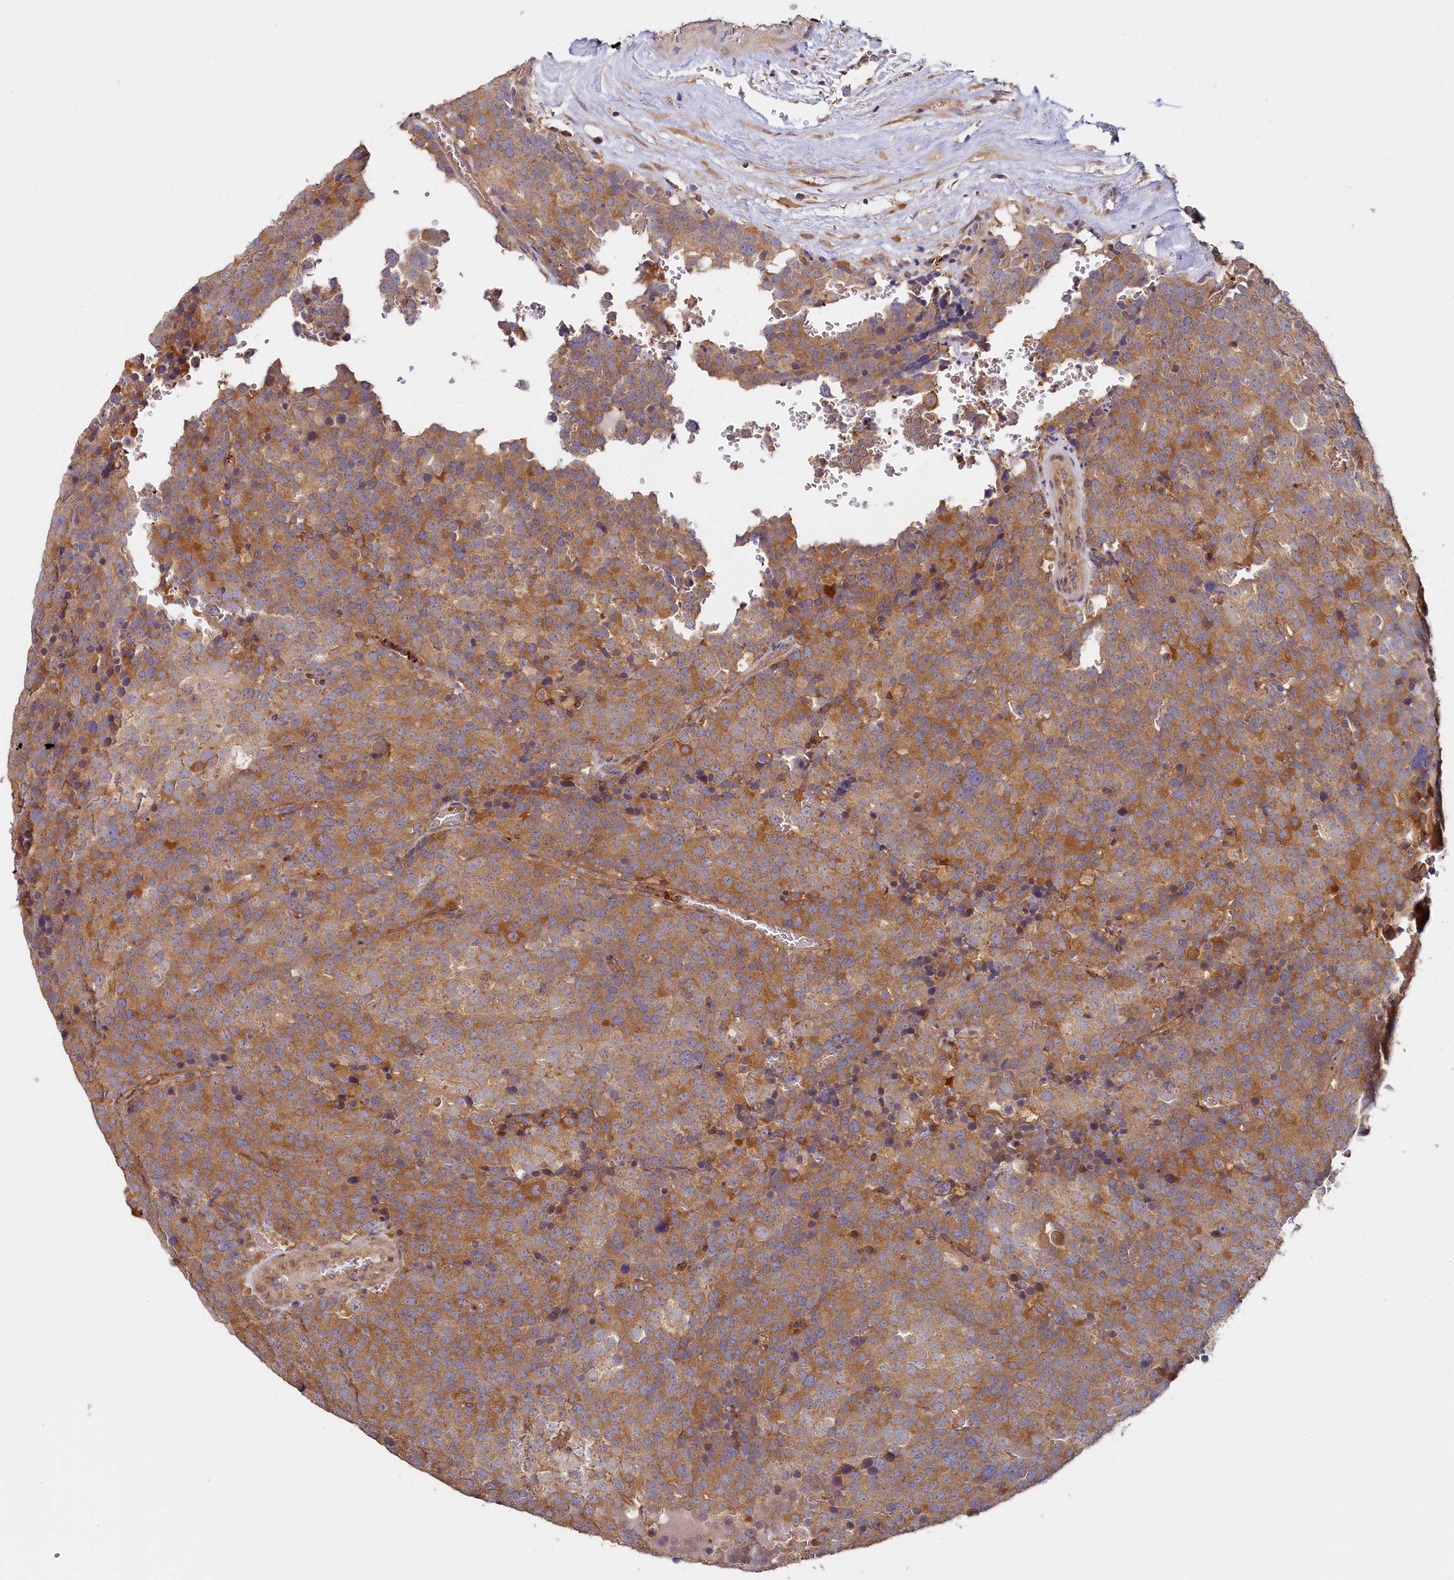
{"staining": {"intensity": "moderate", "quantity": ">75%", "location": "cytoplasmic/membranous"}, "tissue": "testis cancer", "cell_type": "Tumor cells", "image_type": "cancer", "snomed": [{"axis": "morphology", "description": "Seminoma, NOS"}, {"axis": "topography", "description": "Testis"}], "caption": "DAB (3,3'-diaminobenzidine) immunohistochemical staining of testis cancer displays moderate cytoplasmic/membranous protein expression in approximately >75% of tumor cells.", "gene": "PPIP5K1", "patient": {"sex": "male", "age": 71}}